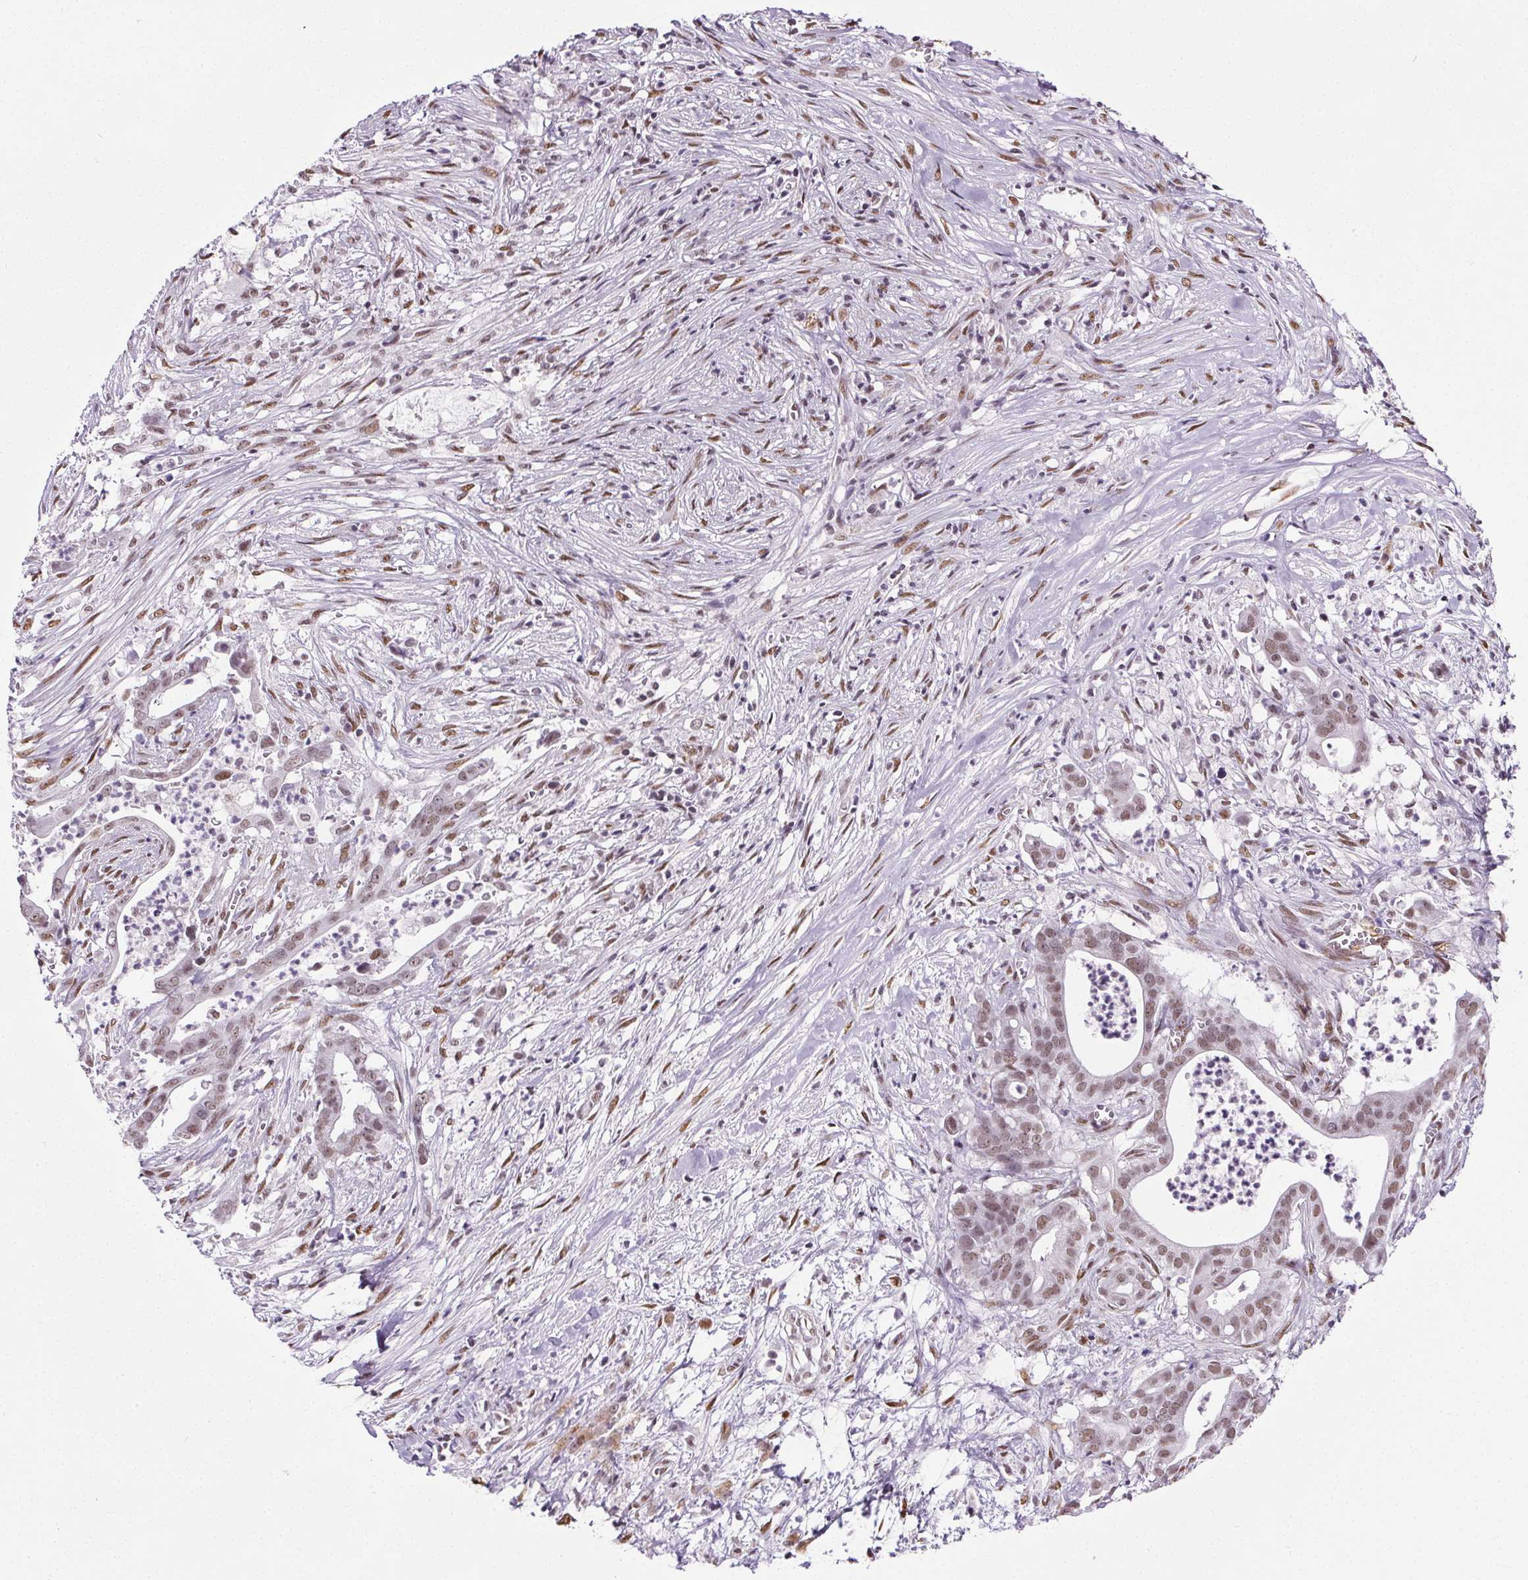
{"staining": {"intensity": "moderate", "quantity": ">75%", "location": "nuclear"}, "tissue": "pancreatic cancer", "cell_type": "Tumor cells", "image_type": "cancer", "snomed": [{"axis": "morphology", "description": "Adenocarcinoma, NOS"}, {"axis": "topography", "description": "Pancreas"}], "caption": "Brown immunohistochemical staining in human adenocarcinoma (pancreatic) demonstrates moderate nuclear expression in approximately >75% of tumor cells. The staining is performed using DAB (3,3'-diaminobenzidine) brown chromogen to label protein expression. The nuclei are counter-stained blue using hematoxylin.", "gene": "GP6", "patient": {"sex": "male", "age": 61}}